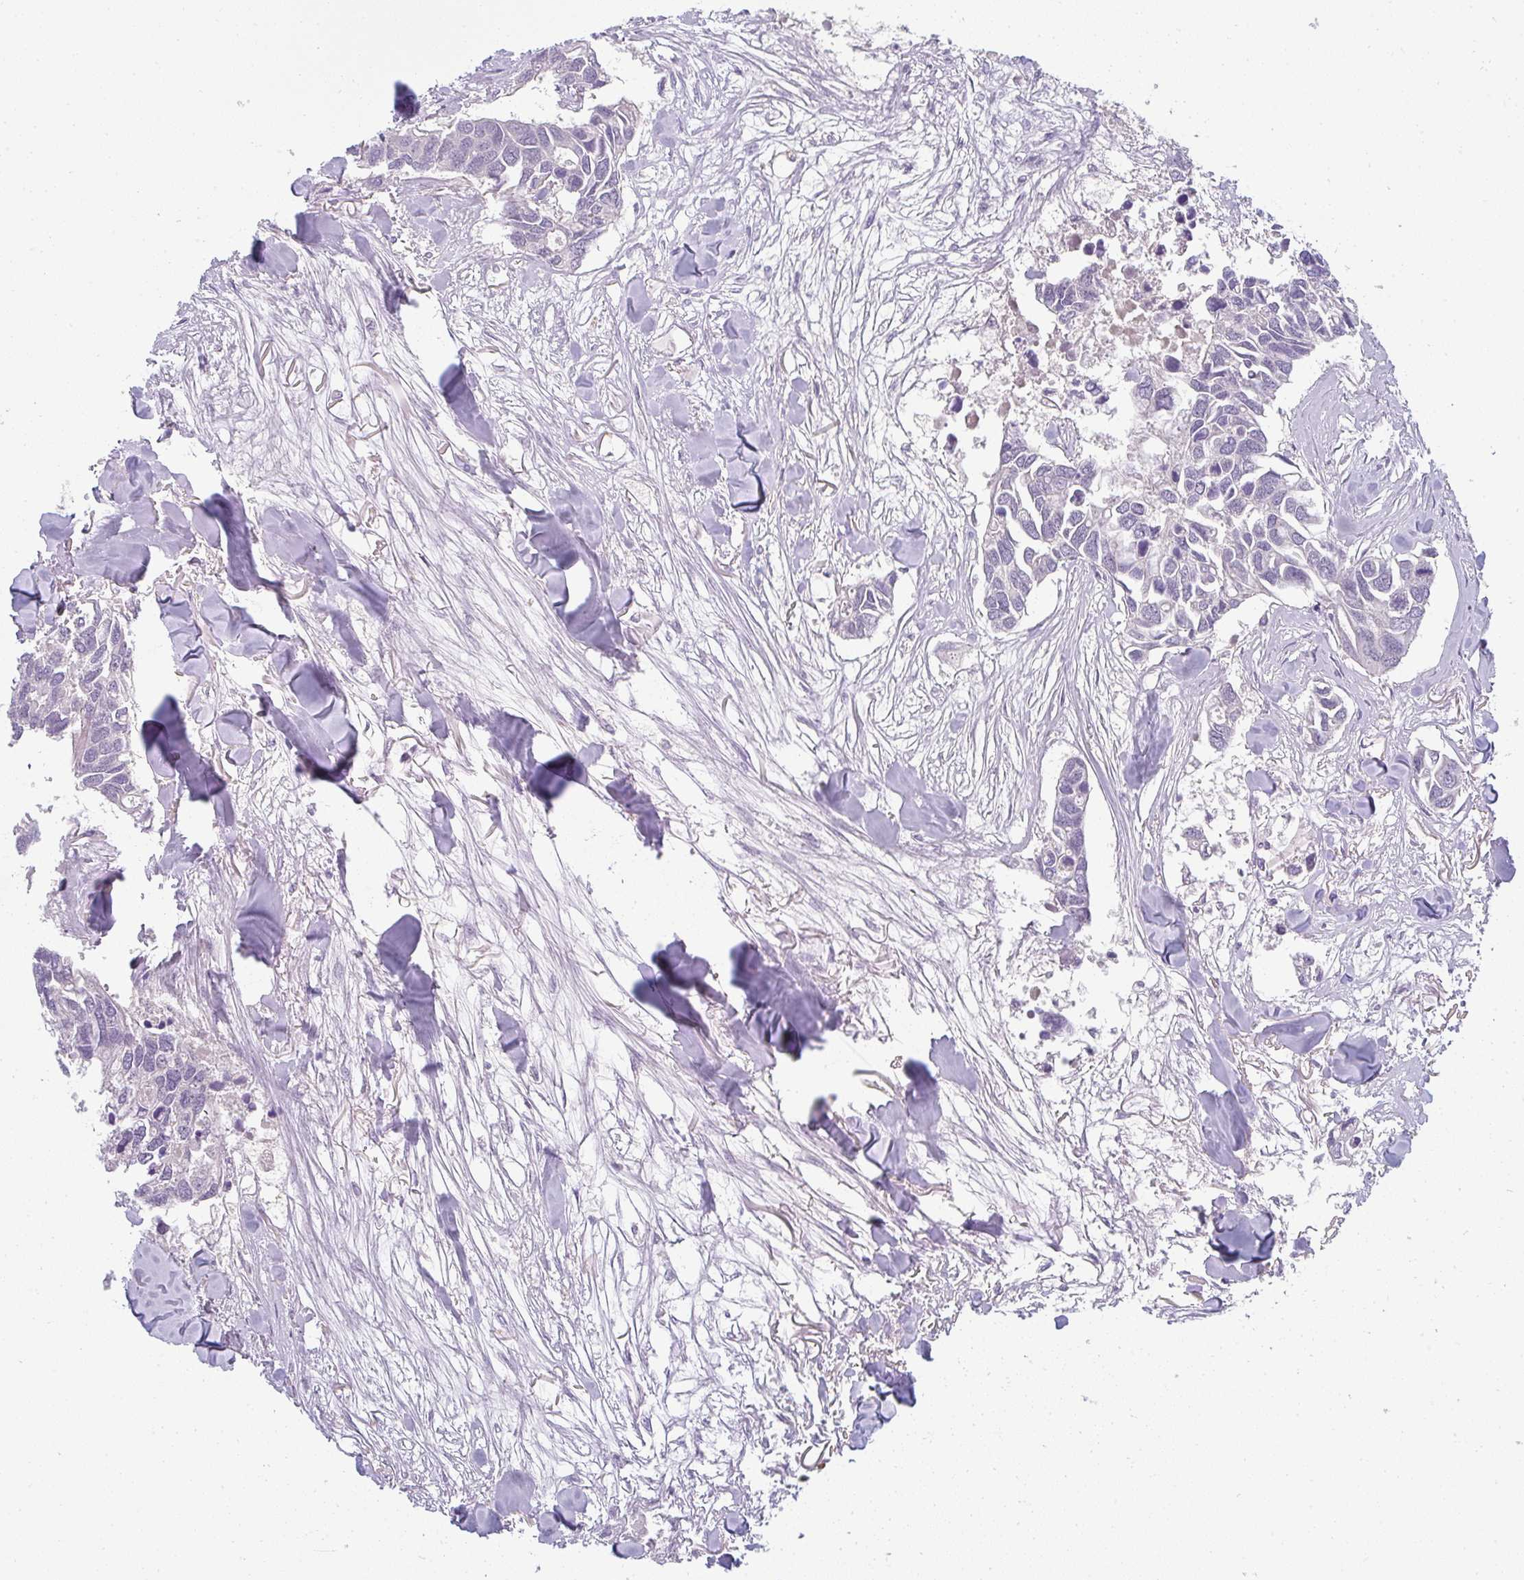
{"staining": {"intensity": "negative", "quantity": "none", "location": "none"}, "tissue": "breast cancer", "cell_type": "Tumor cells", "image_type": "cancer", "snomed": [{"axis": "morphology", "description": "Duct carcinoma"}, {"axis": "topography", "description": "Breast"}], "caption": "This is an immunohistochemistry histopathology image of breast cancer. There is no expression in tumor cells.", "gene": "PPFIA4", "patient": {"sex": "female", "age": 83}}